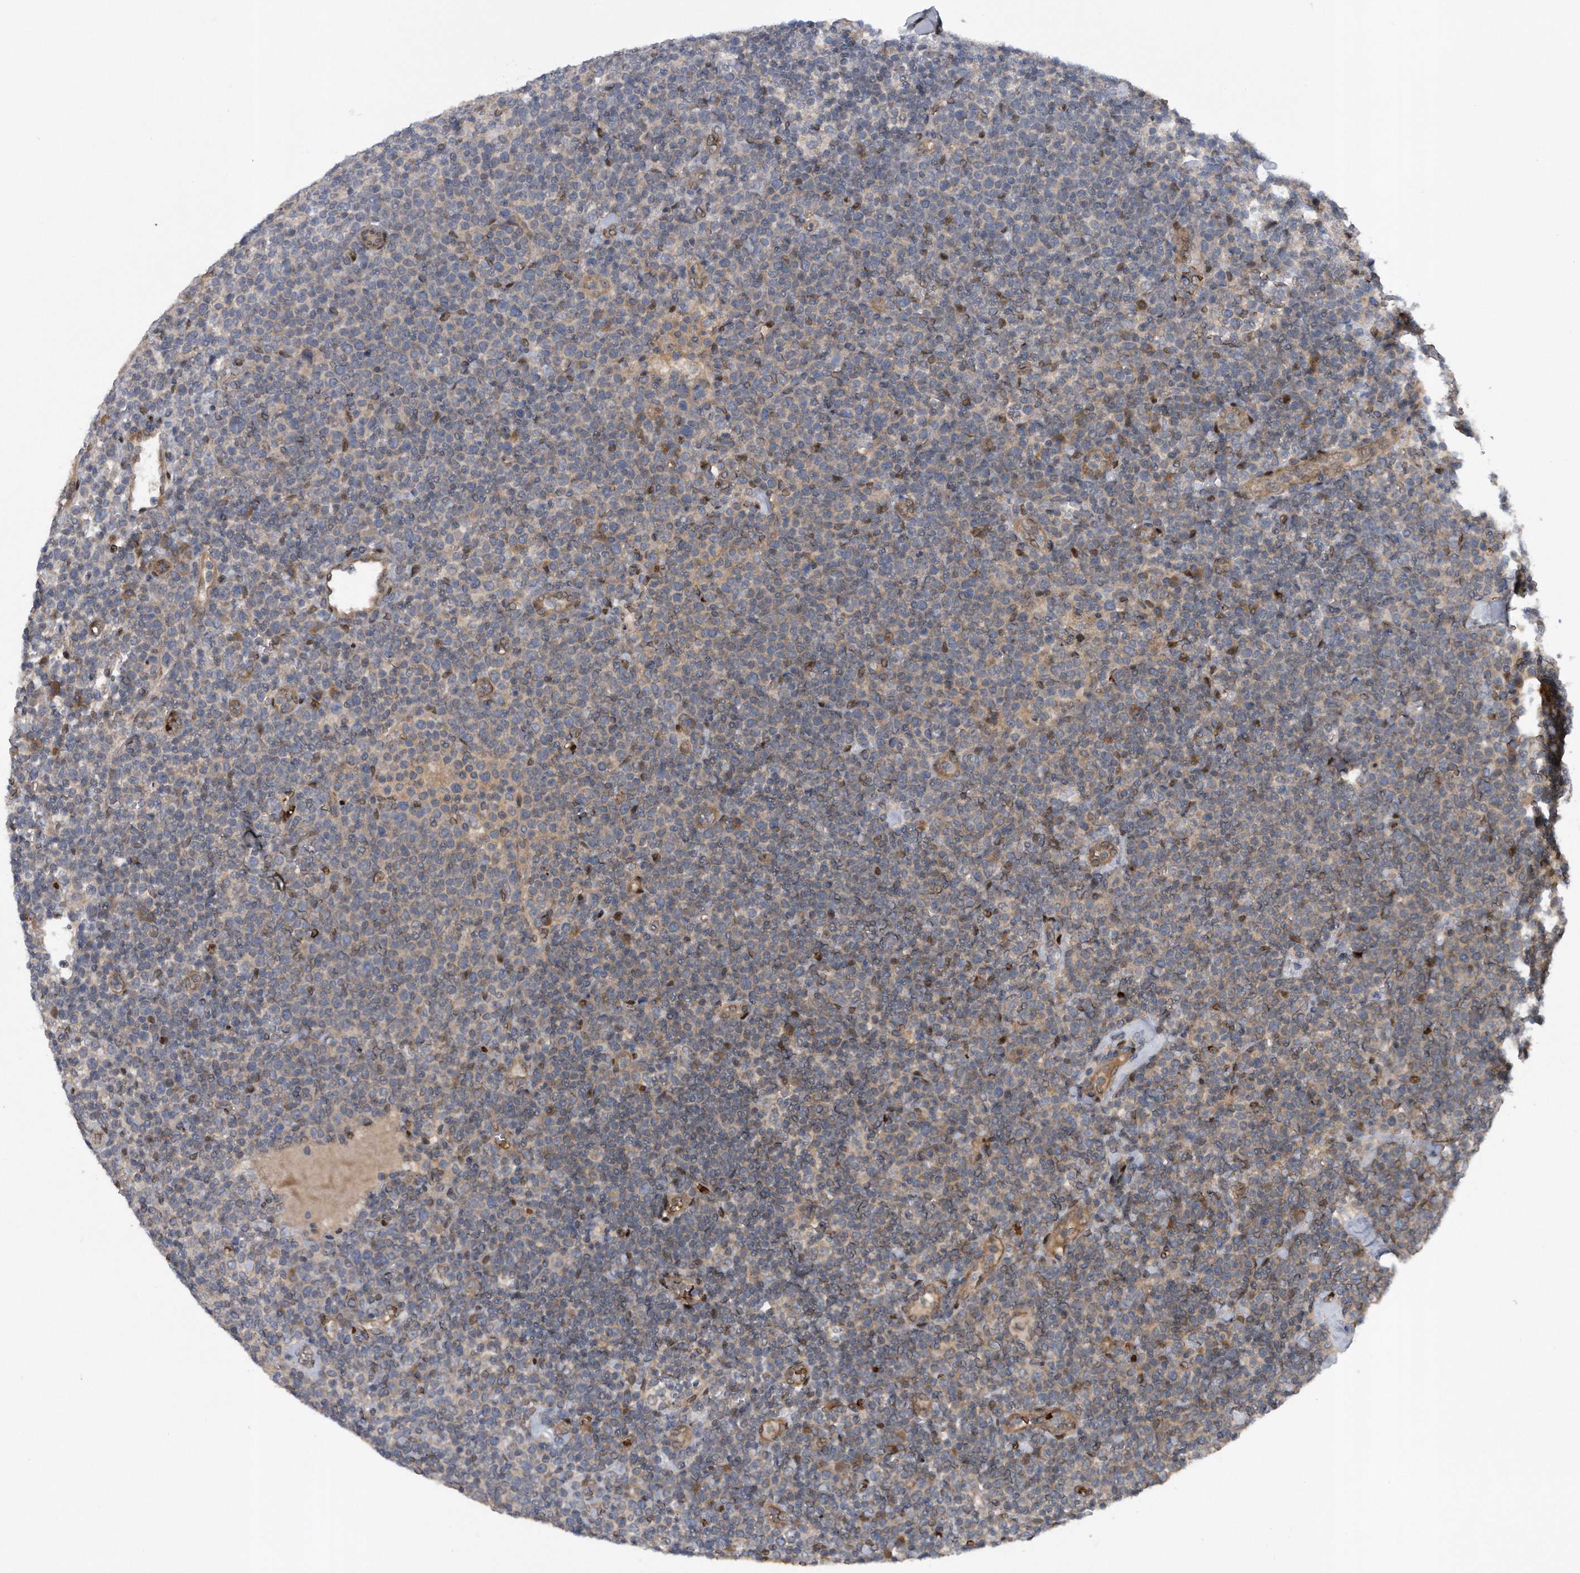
{"staining": {"intensity": "weak", "quantity": "25%-75%", "location": "cytoplasmic/membranous"}, "tissue": "lymphoma", "cell_type": "Tumor cells", "image_type": "cancer", "snomed": [{"axis": "morphology", "description": "Malignant lymphoma, non-Hodgkin's type, High grade"}, {"axis": "topography", "description": "Lymph node"}], "caption": "DAB (3,3'-diaminobenzidine) immunohistochemical staining of lymphoma displays weak cytoplasmic/membranous protein positivity in about 25%-75% of tumor cells. (DAB IHC, brown staining for protein, blue staining for nuclei).", "gene": "ZNF79", "patient": {"sex": "male", "age": 61}}